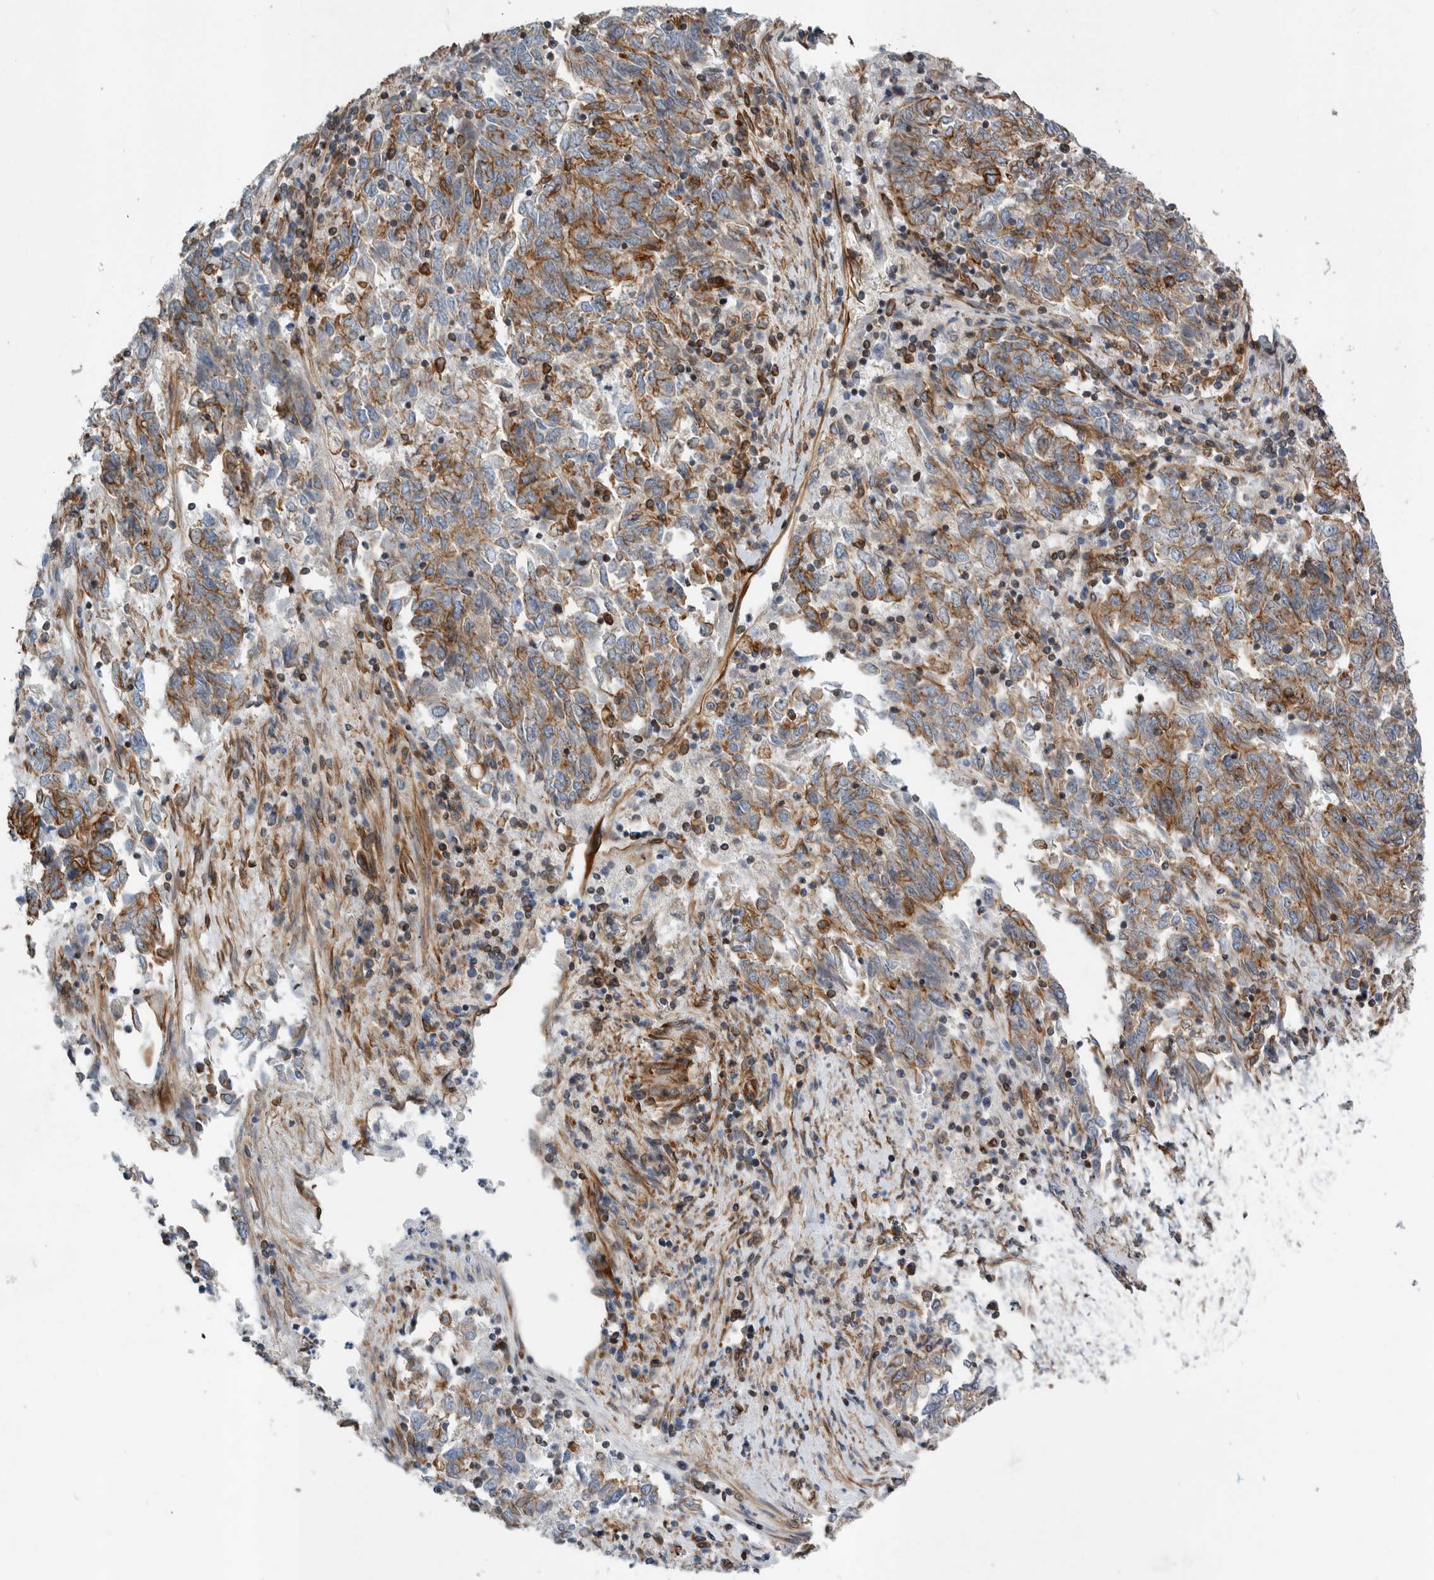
{"staining": {"intensity": "moderate", "quantity": "25%-75%", "location": "cytoplasmic/membranous"}, "tissue": "endometrial cancer", "cell_type": "Tumor cells", "image_type": "cancer", "snomed": [{"axis": "morphology", "description": "Adenocarcinoma, NOS"}, {"axis": "topography", "description": "Endometrium"}], "caption": "Immunohistochemical staining of human endometrial cancer (adenocarcinoma) exhibits medium levels of moderate cytoplasmic/membranous protein positivity in approximately 25%-75% of tumor cells.", "gene": "PLEC", "patient": {"sex": "female", "age": 80}}